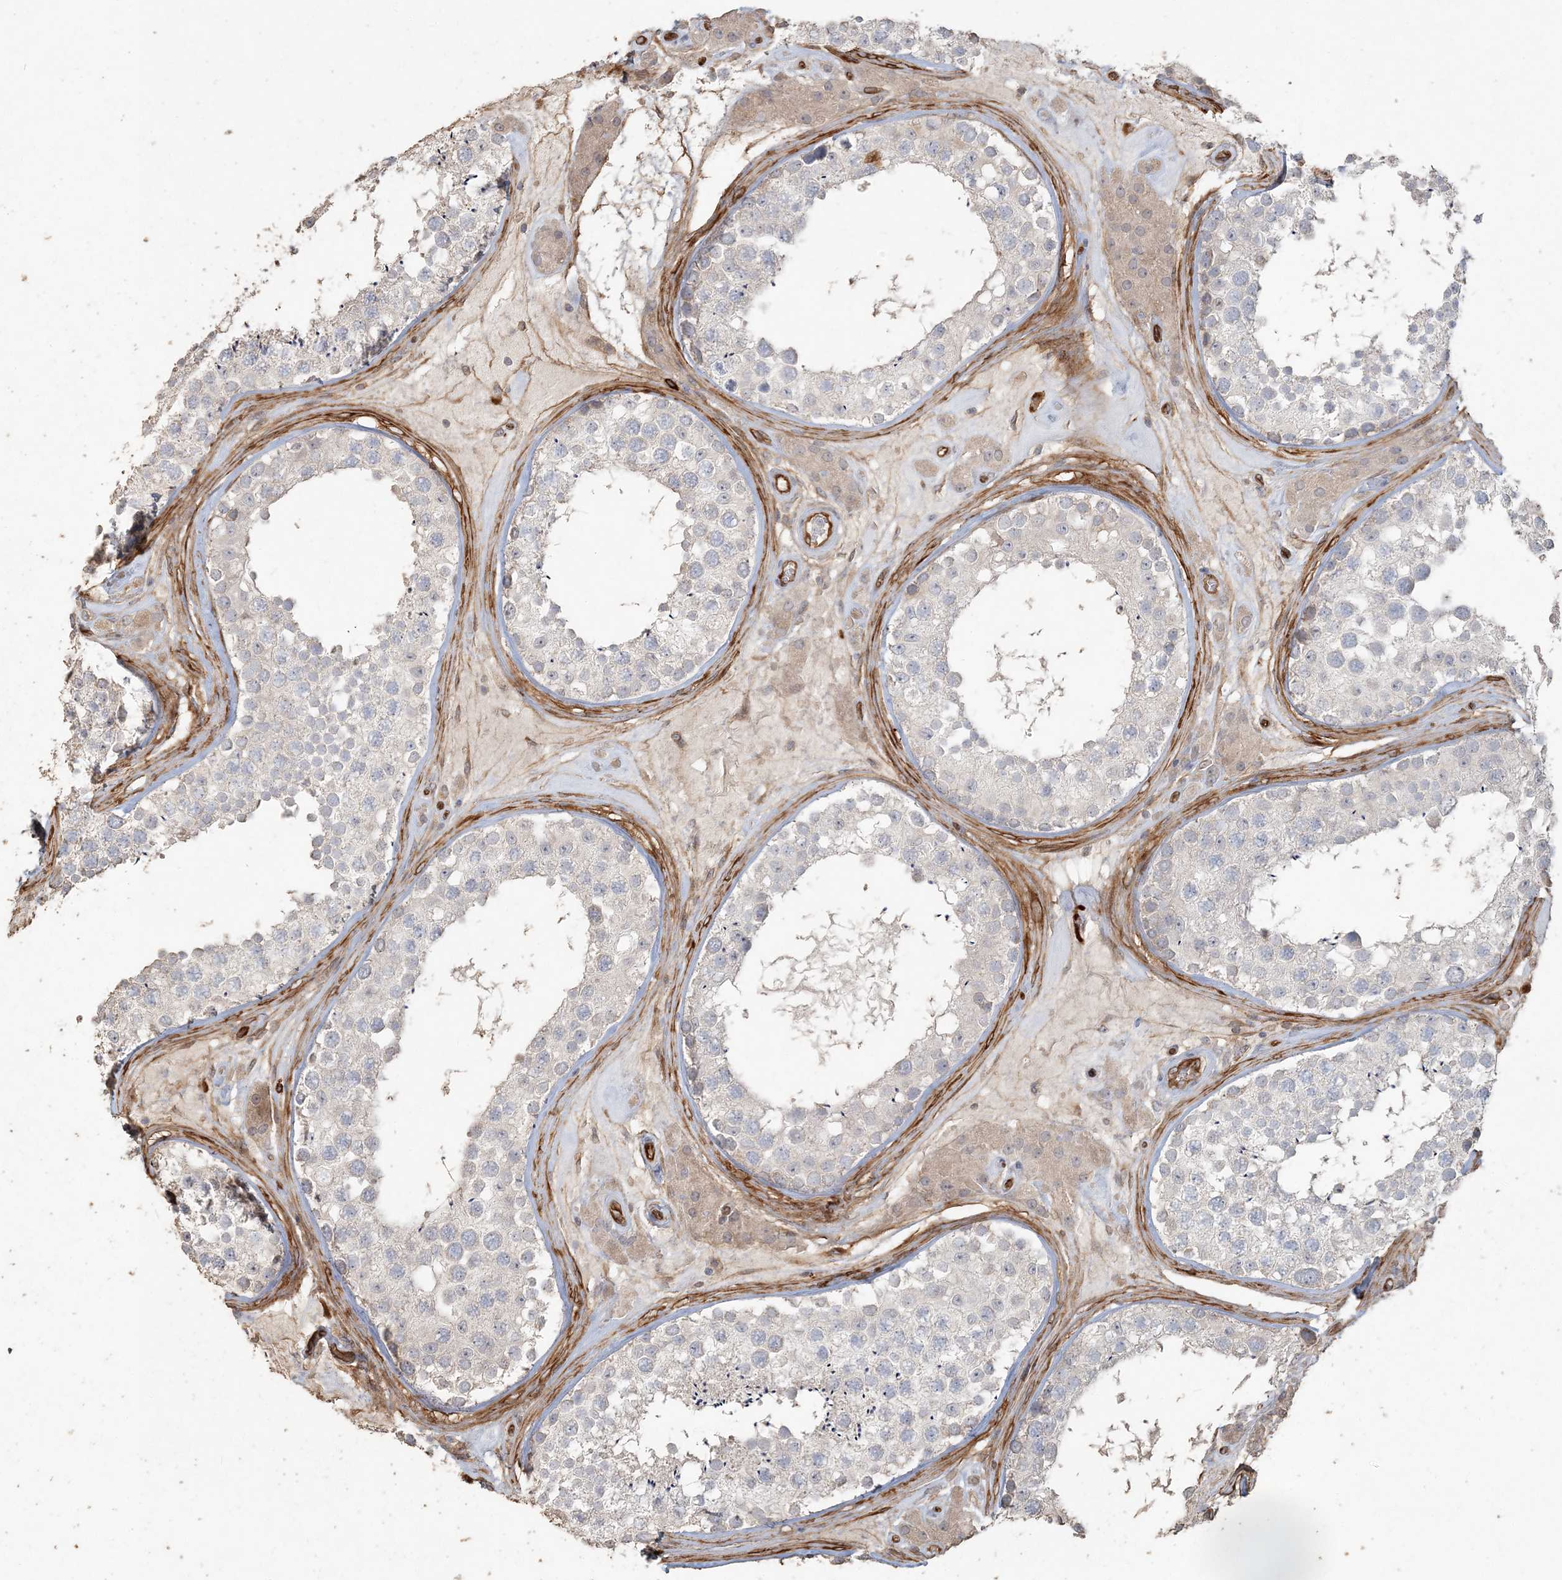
{"staining": {"intensity": "weak", "quantity": "<25%", "location": "cytoplasmic/membranous"}, "tissue": "testis", "cell_type": "Cells in seminiferous ducts", "image_type": "normal", "snomed": [{"axis": "morphology", "description": "Normal tissue, NOS"}, {"axis": "topography", "description": "Testis"}], "caption": "An immunohistochemistry (IHC) histopathology image of unremarkable testis is shown. There is no staining in cells in seminiferous ducts of testis. The staining is performed using DAB brown chromogen with nuclei counter-stained in using hematoxylin.", "gene": "RNF145", "patient": {"sex": "male", "age": 46}}